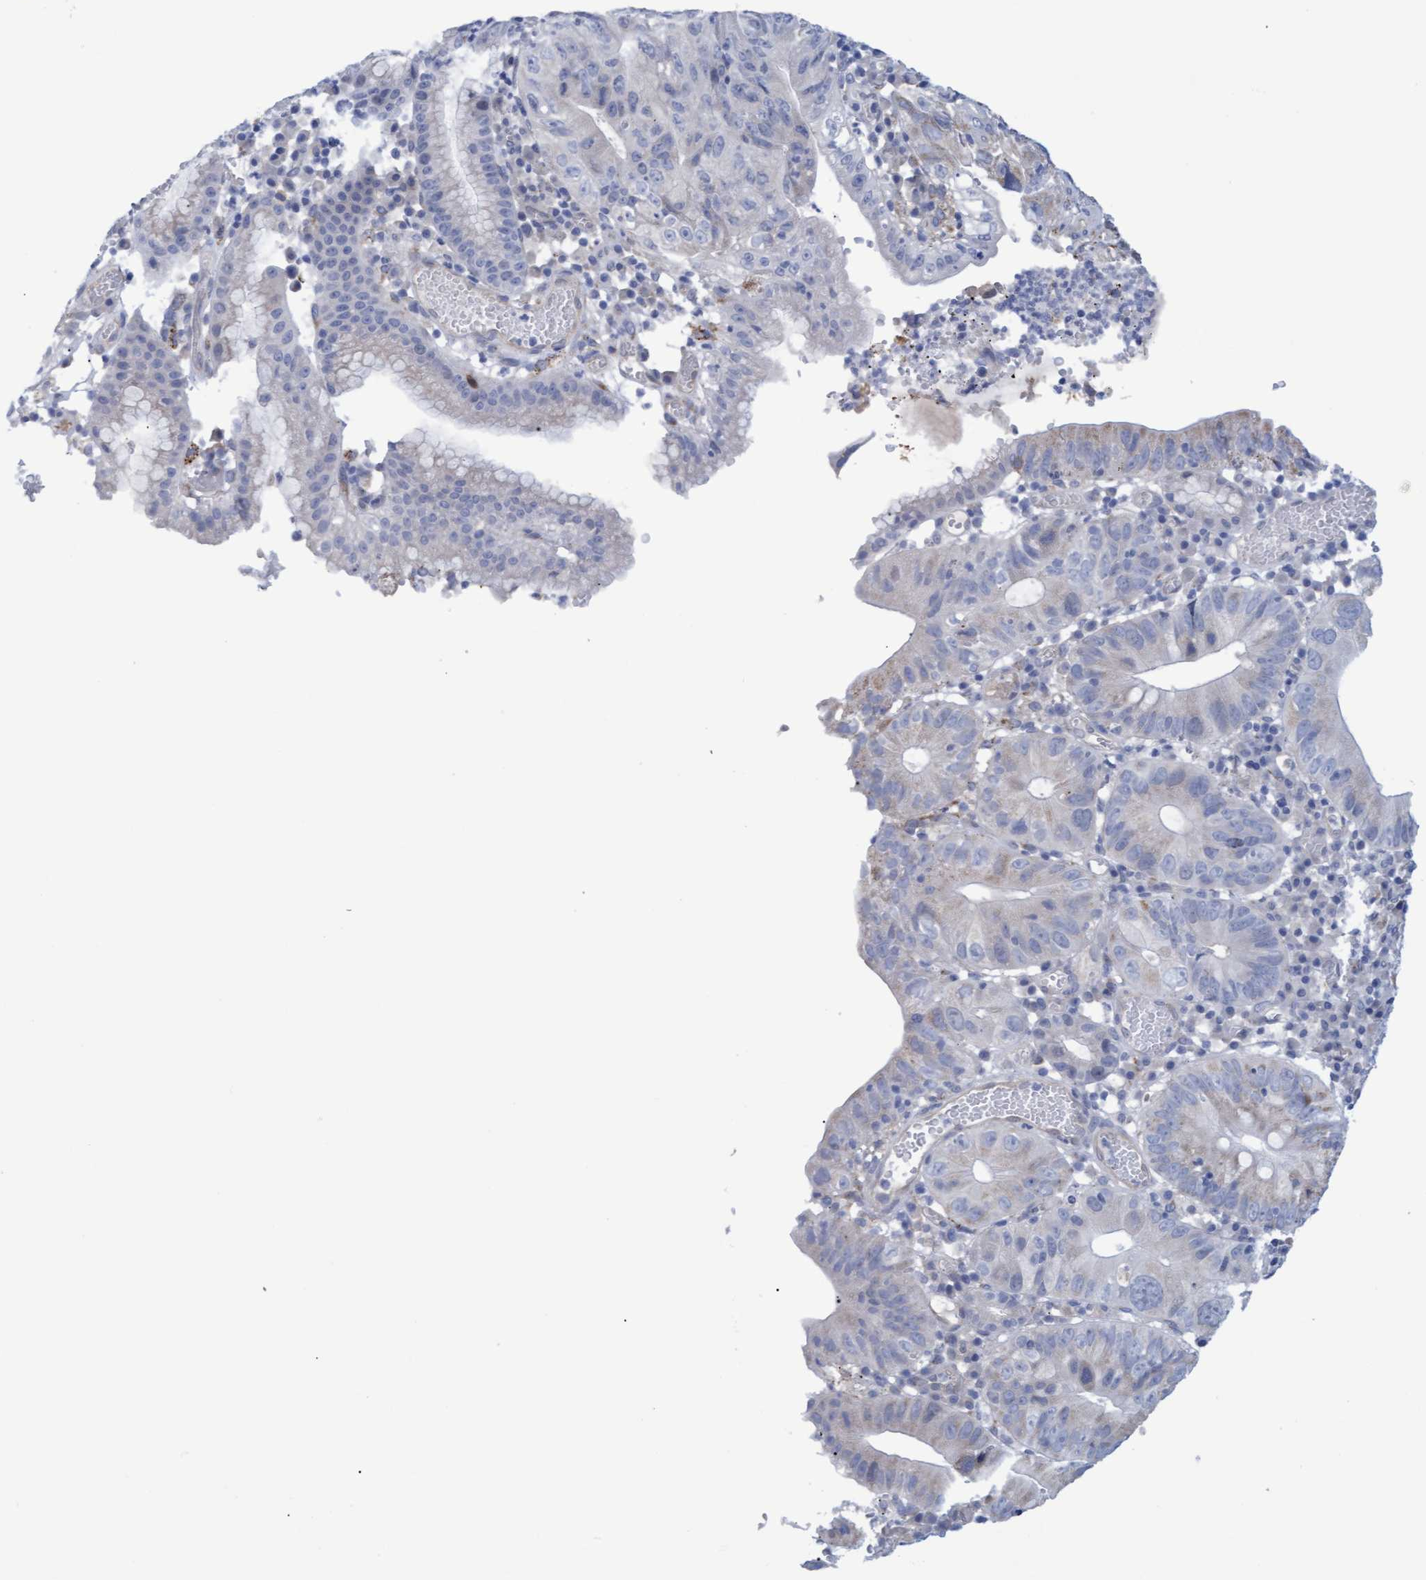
{"staining": {"intensity": "moderate", "quantity": "<25%", "location": "cytoplasmic/membranous"}, "tissue": "stomach cancer", "cell_type": "Tumor cells", "image_type": "cancer", "snomed": [{"axis": "morphology", "description": "Adenocarcinoma, NOS"}, {"axis": "topography", "description": "Stomach"}], "caption": "Adenocarcinoma (stomach) stained with a brown dye shows moderate cytoplasmic/membranous positive positivity in about <25% of tumor cells.", "gene": "STXBP1", "patient": {"sex": "male", "age": 59}}